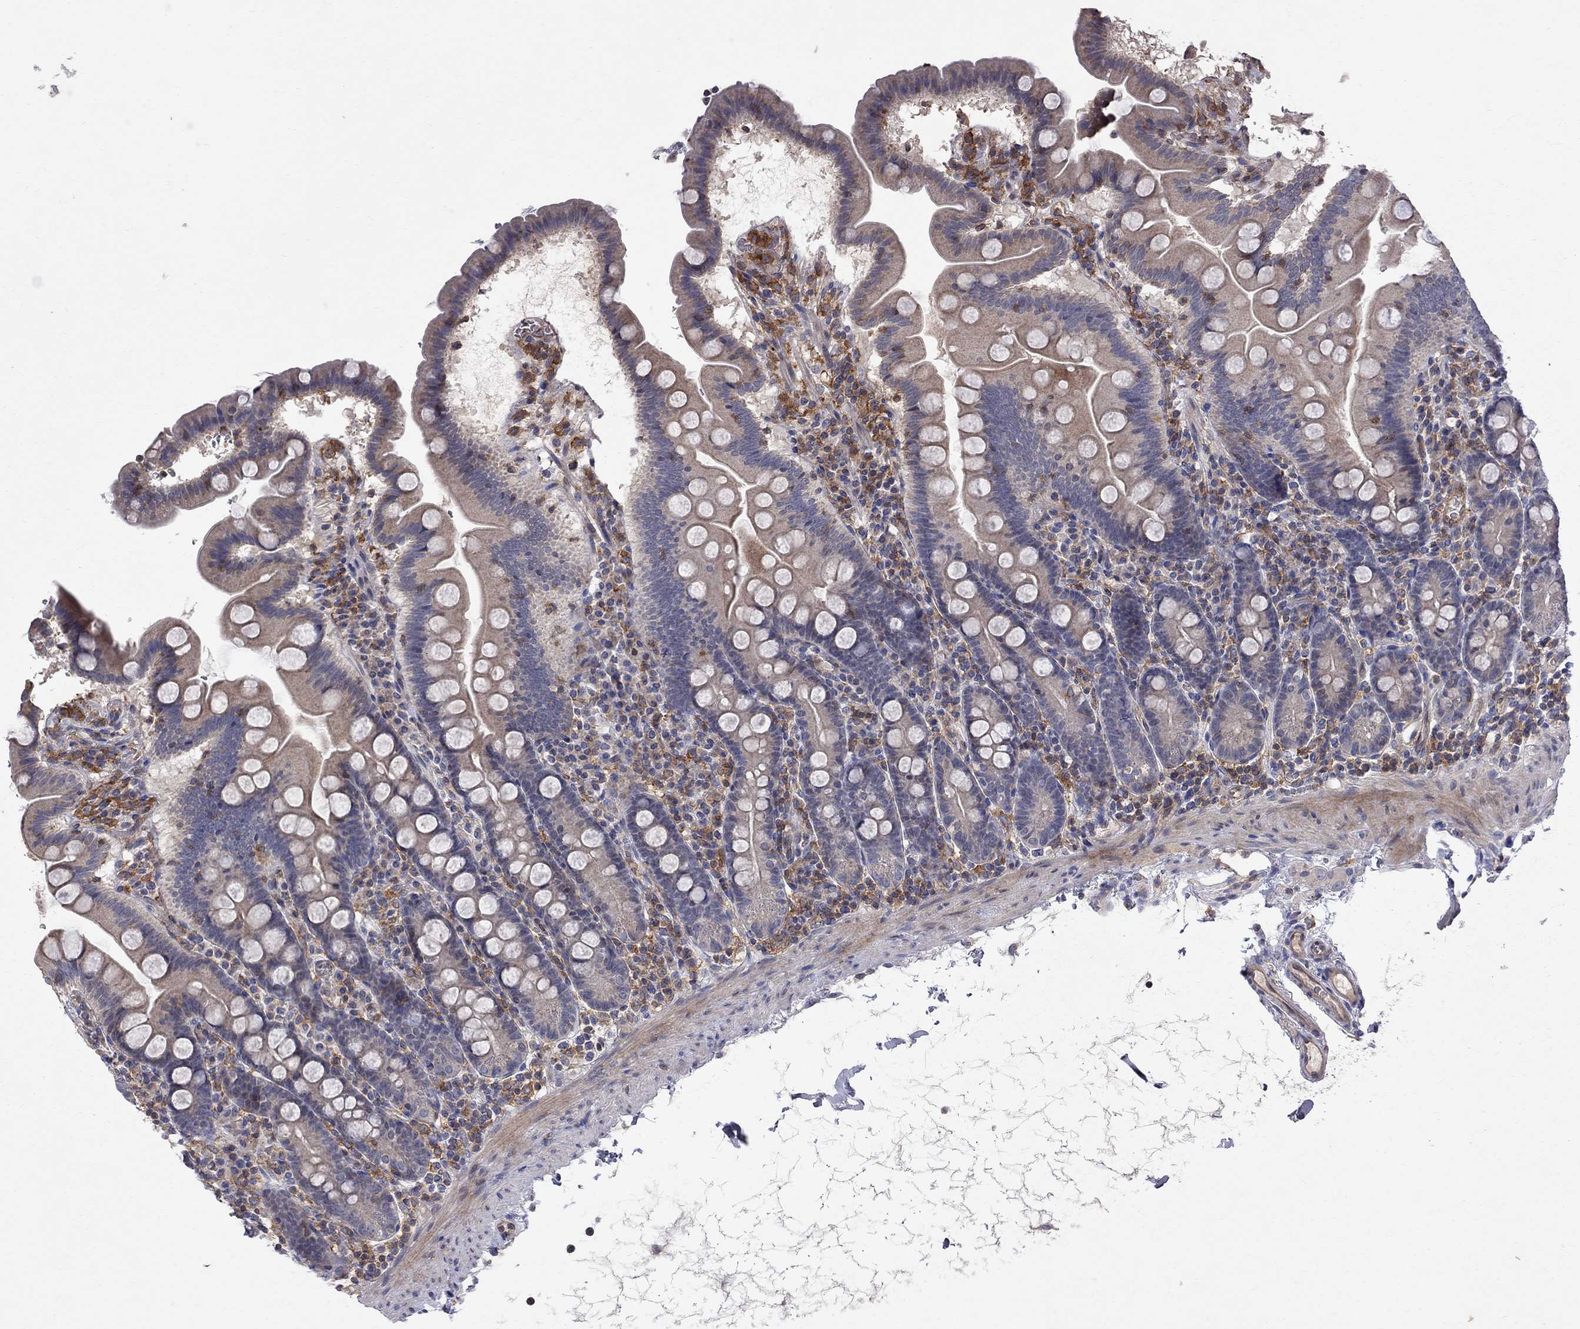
{"staining": {"intensity": "negative", "quantity": "none", "location": "none"}, "tissue": "duodenum", "cell_type": "Glandular cells", "image_type": "normal", "snomed": [{"axis": "morphology", "description": "Normal tissue, NOS"}, {"axis": "topography", "description": "Duodenum"}], "caption": "Immunohistochemical staining of normal human duodenum demonstrates no significant positivity in glandular cells. (Stains: DAB (3,3'-diaminobenzidine) IHC with hematoxylin counter stain, Microscopy: brightfield microscopy at high magnification).", "gene": "ABI3", "patient": {"sex": "male", "age": 59}}